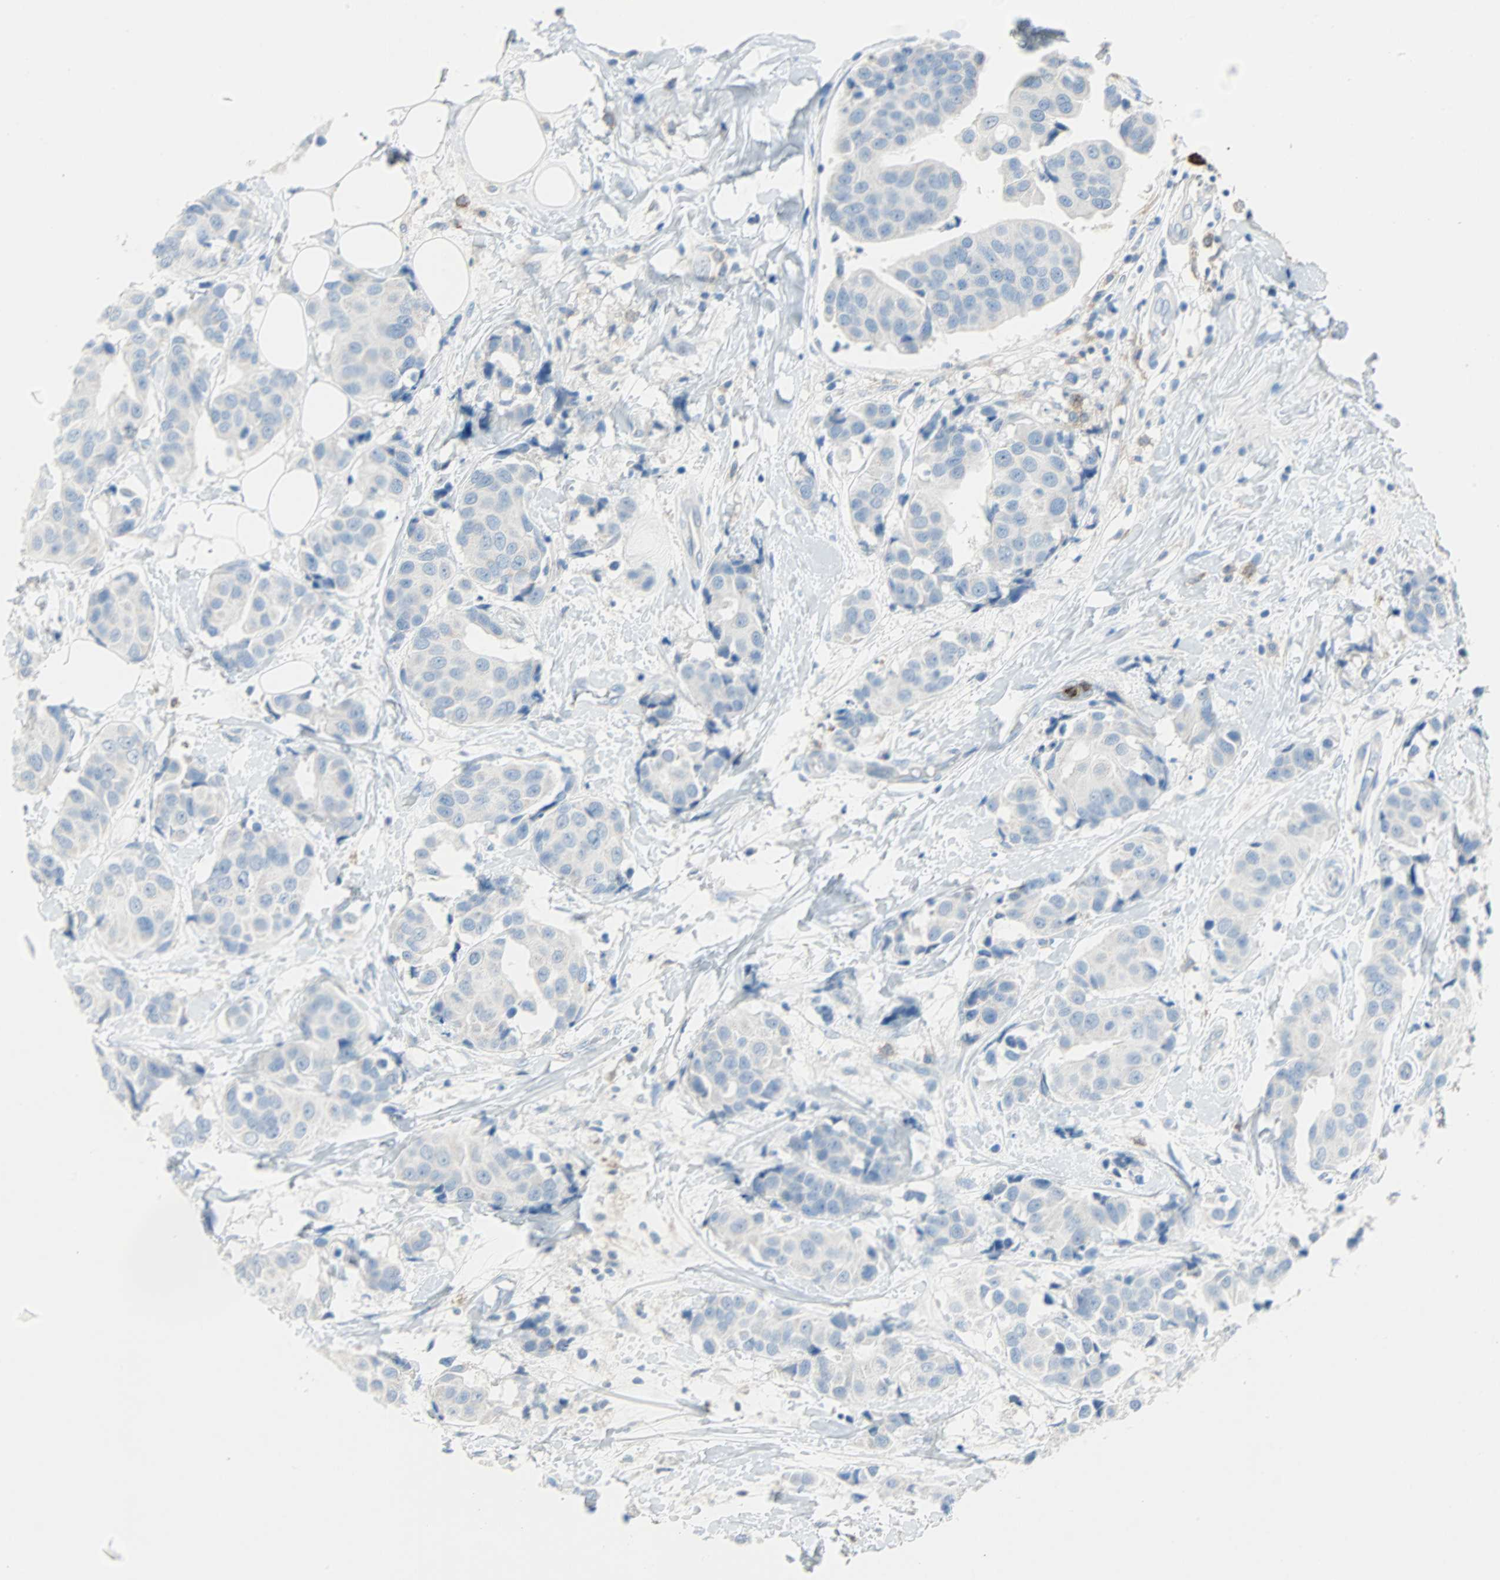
{"staining": {"intensity": "negative", "quantity": "none", "location": "none"}, "tissue": "breast cancer", "cell_type": "Tumor cells", "image_type": "cancer", "snomed": [{"axis": "morphology", "description": "Normal tissue, NOS"}, {"axis": "morphology", "description": "Duct carcinoma"}, {"axis": "topography", "description": "Breast"}], "caption": "IHC image of neoplastic tissue: breast invasive ductal carcinoma stained with DAB displays no significant protein expression in tumor cells.", "gene": "CLEC4A", "patient": {"sex": "female", "age": 39}}